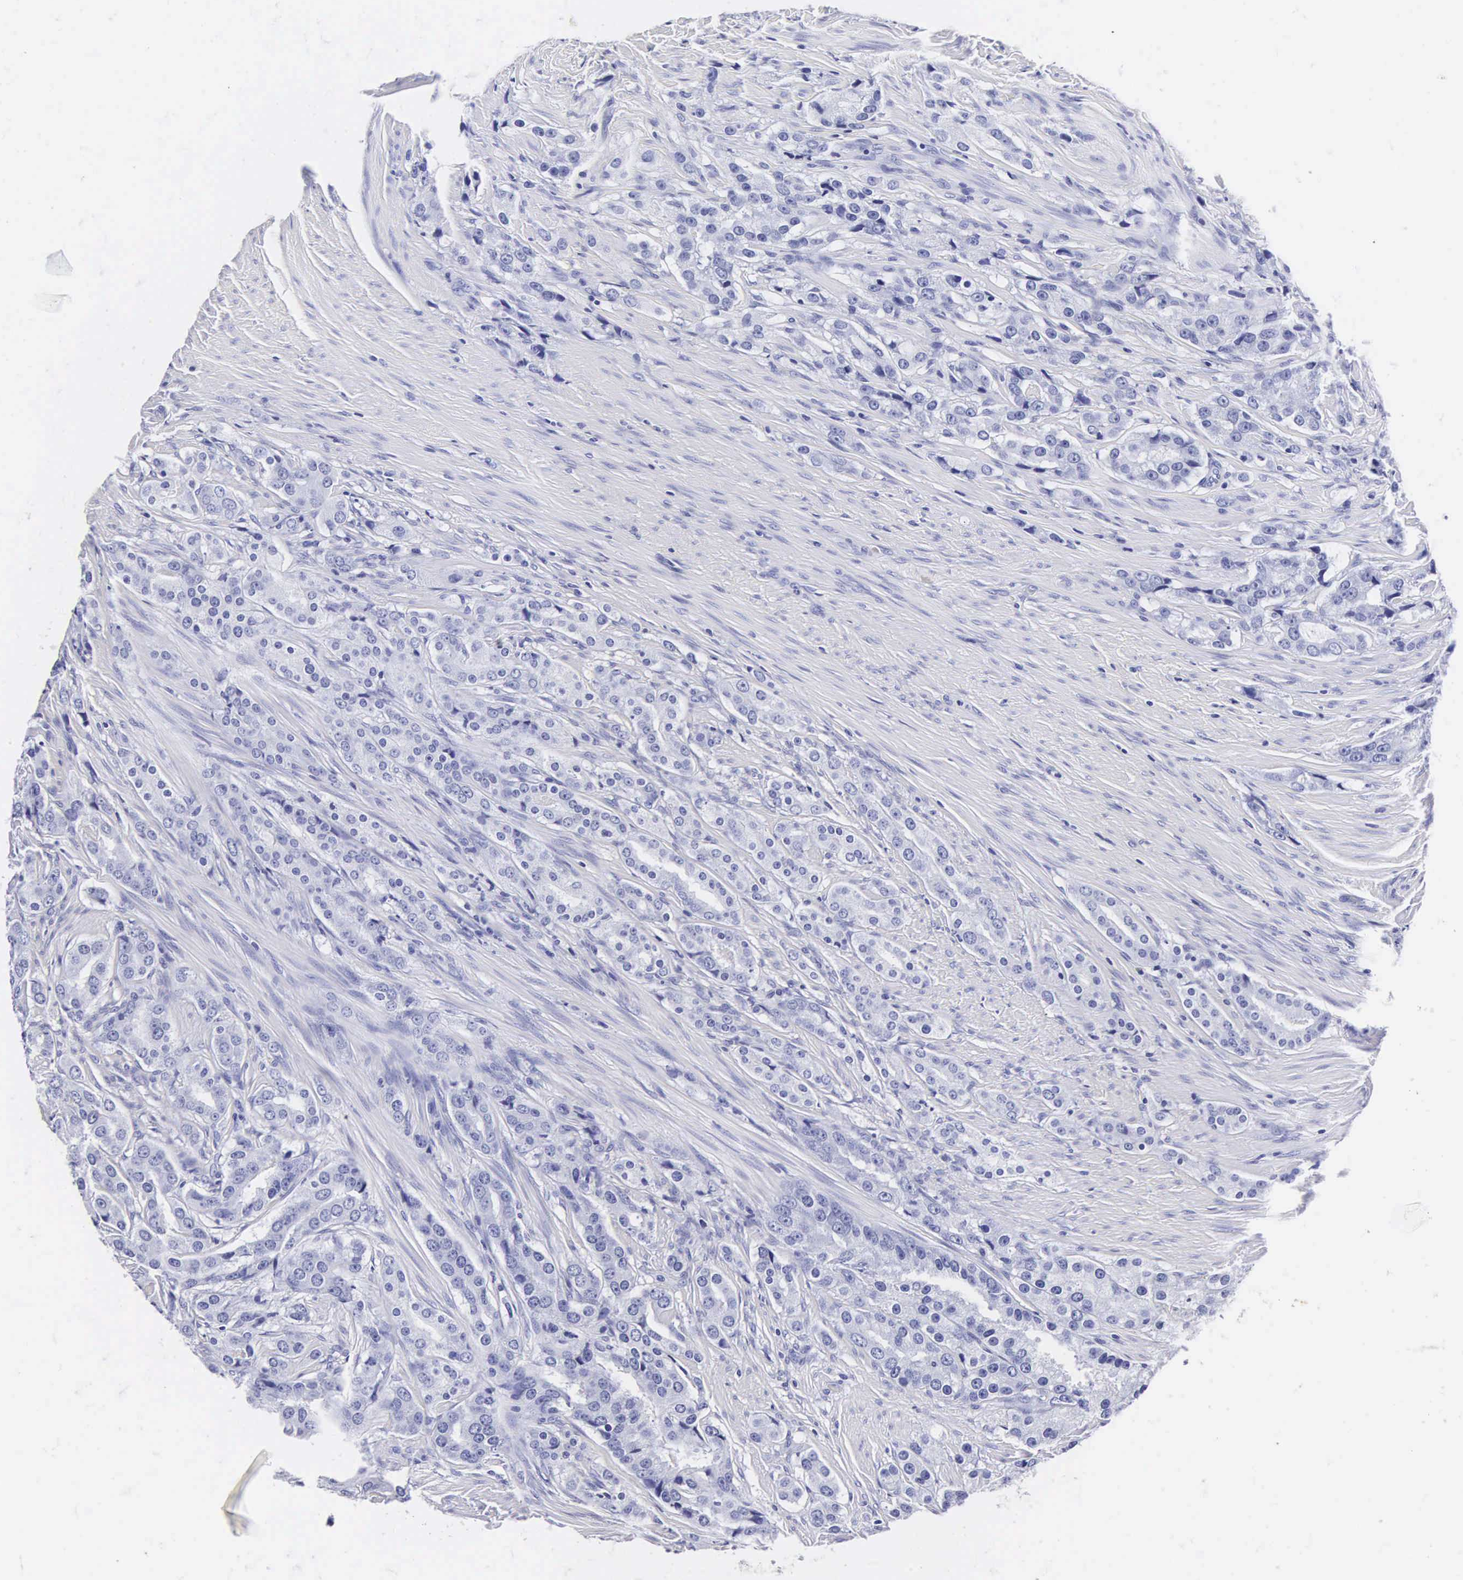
{"staining": {"intensity": "negative", "quantity": "none", "location": "none"}, "tissue": "prostate cancer", "cell_type": "Tumor cells", "image_type": "cancer", "snomed": [{"axis": "morphology", "description": "Adenocarcinoma, Medium grade"}, {"axis": "topography", "description": "Prostate"}], "caption": "DAB (3,3'-diaminobenzidine) immunohistochemical staining of human prostate cancer shows no significant staining in tumor cells. (IHC, brightfield microscopy, high magnification).", "gene": "INS", "patient": {"sex": "male", "age": 72}}